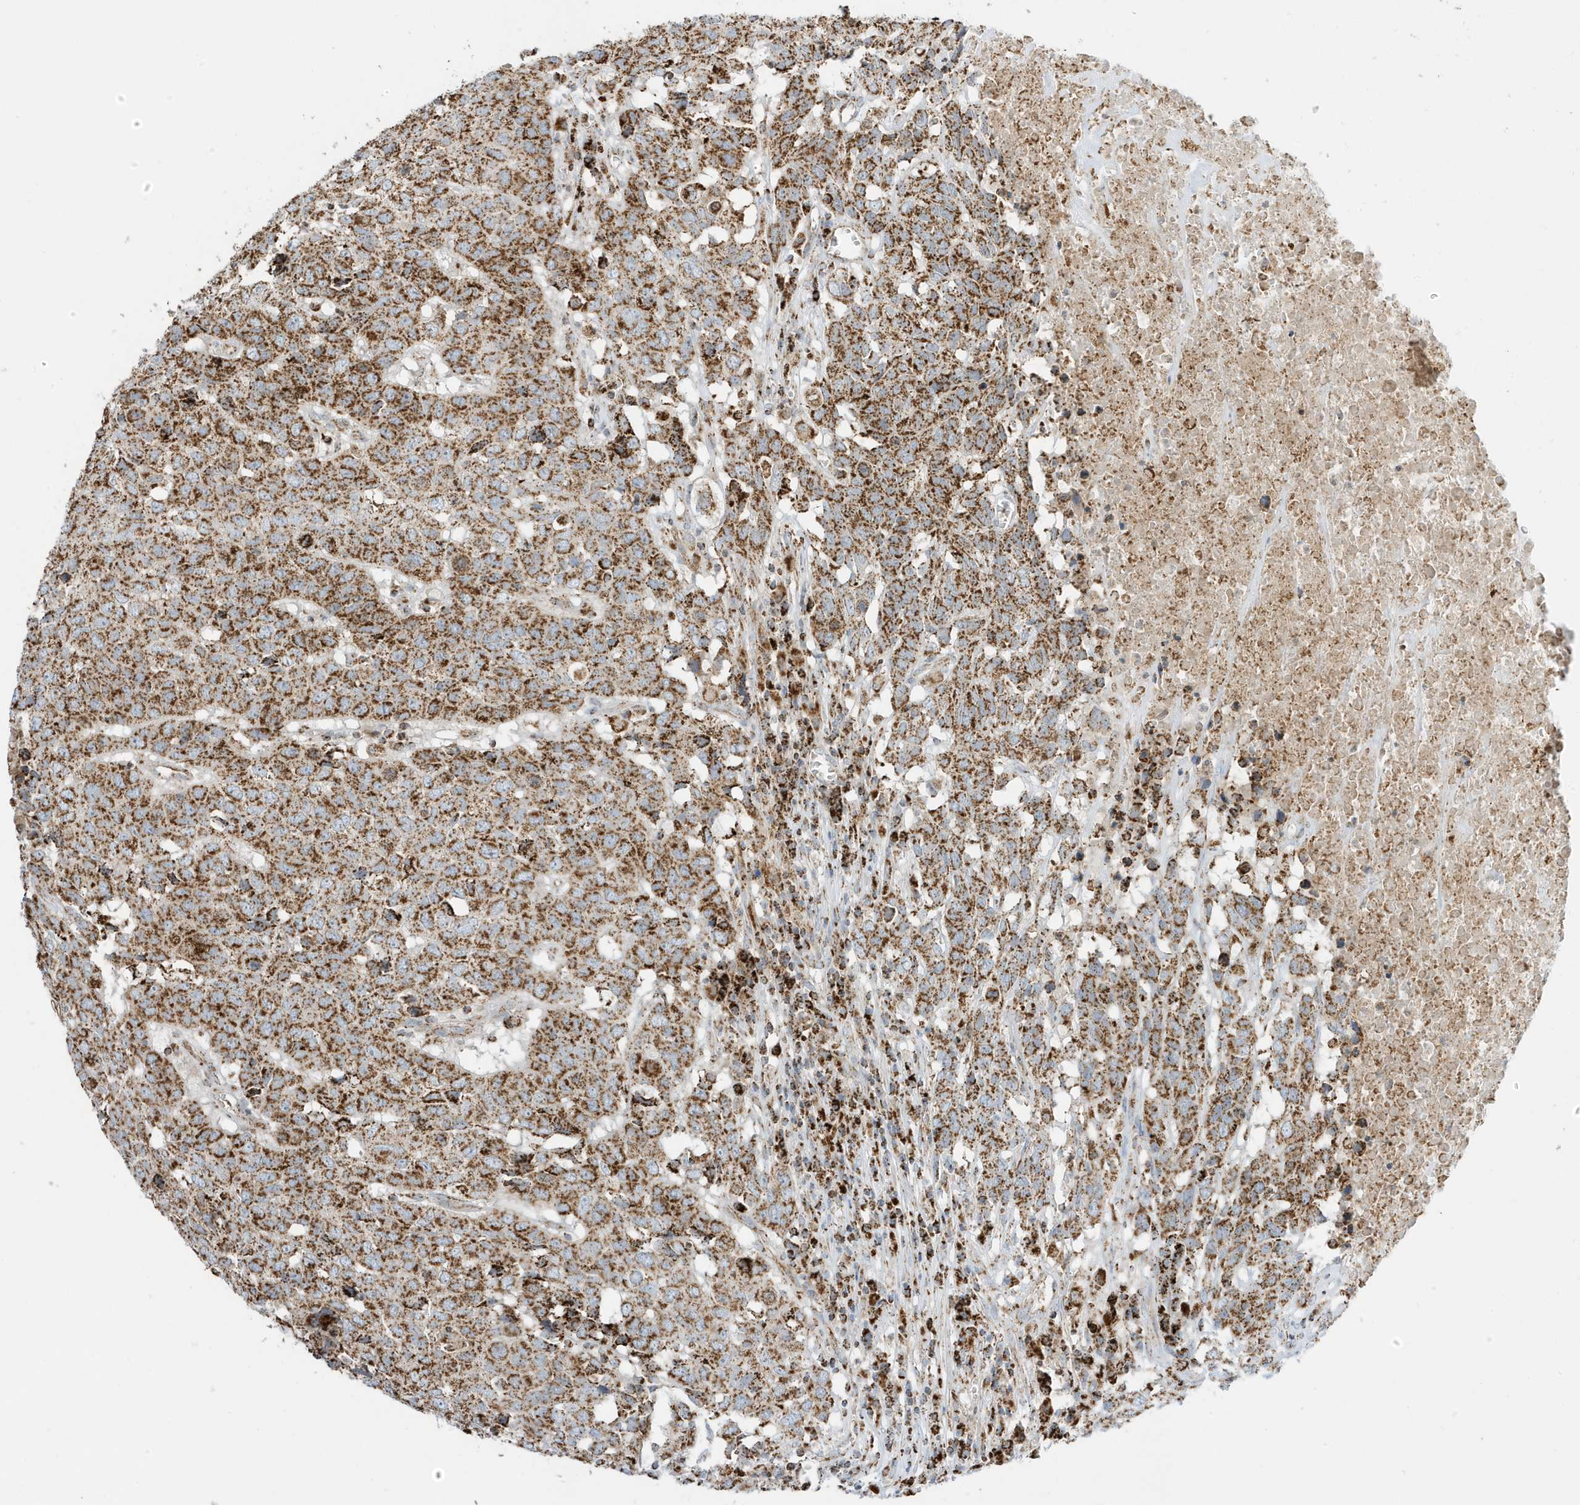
{"staining": {"intensity": "strong", "quantity": ">75%", "location": "cytoplasmic/membranous"}, "tissue": "head and neck cancer", "cell_type": "Tumor cells", "image_type": "cancer", "snomed": [{"axis": "morphology", "description": "Squamous cell carcinoma, NOS"}, {"axis": "topography", "description": "Head-Neck"}], "caption": "A high-resolution photomicrograph shows immunohistochemistry staining of squamous cell carcinoma (head and neck), which demonstrates strong cytoplasmic/membranous staining in about >75% of tumor cells.", "gene": "ATP5ME", "patient": {"sex": "male", "age": 66}}